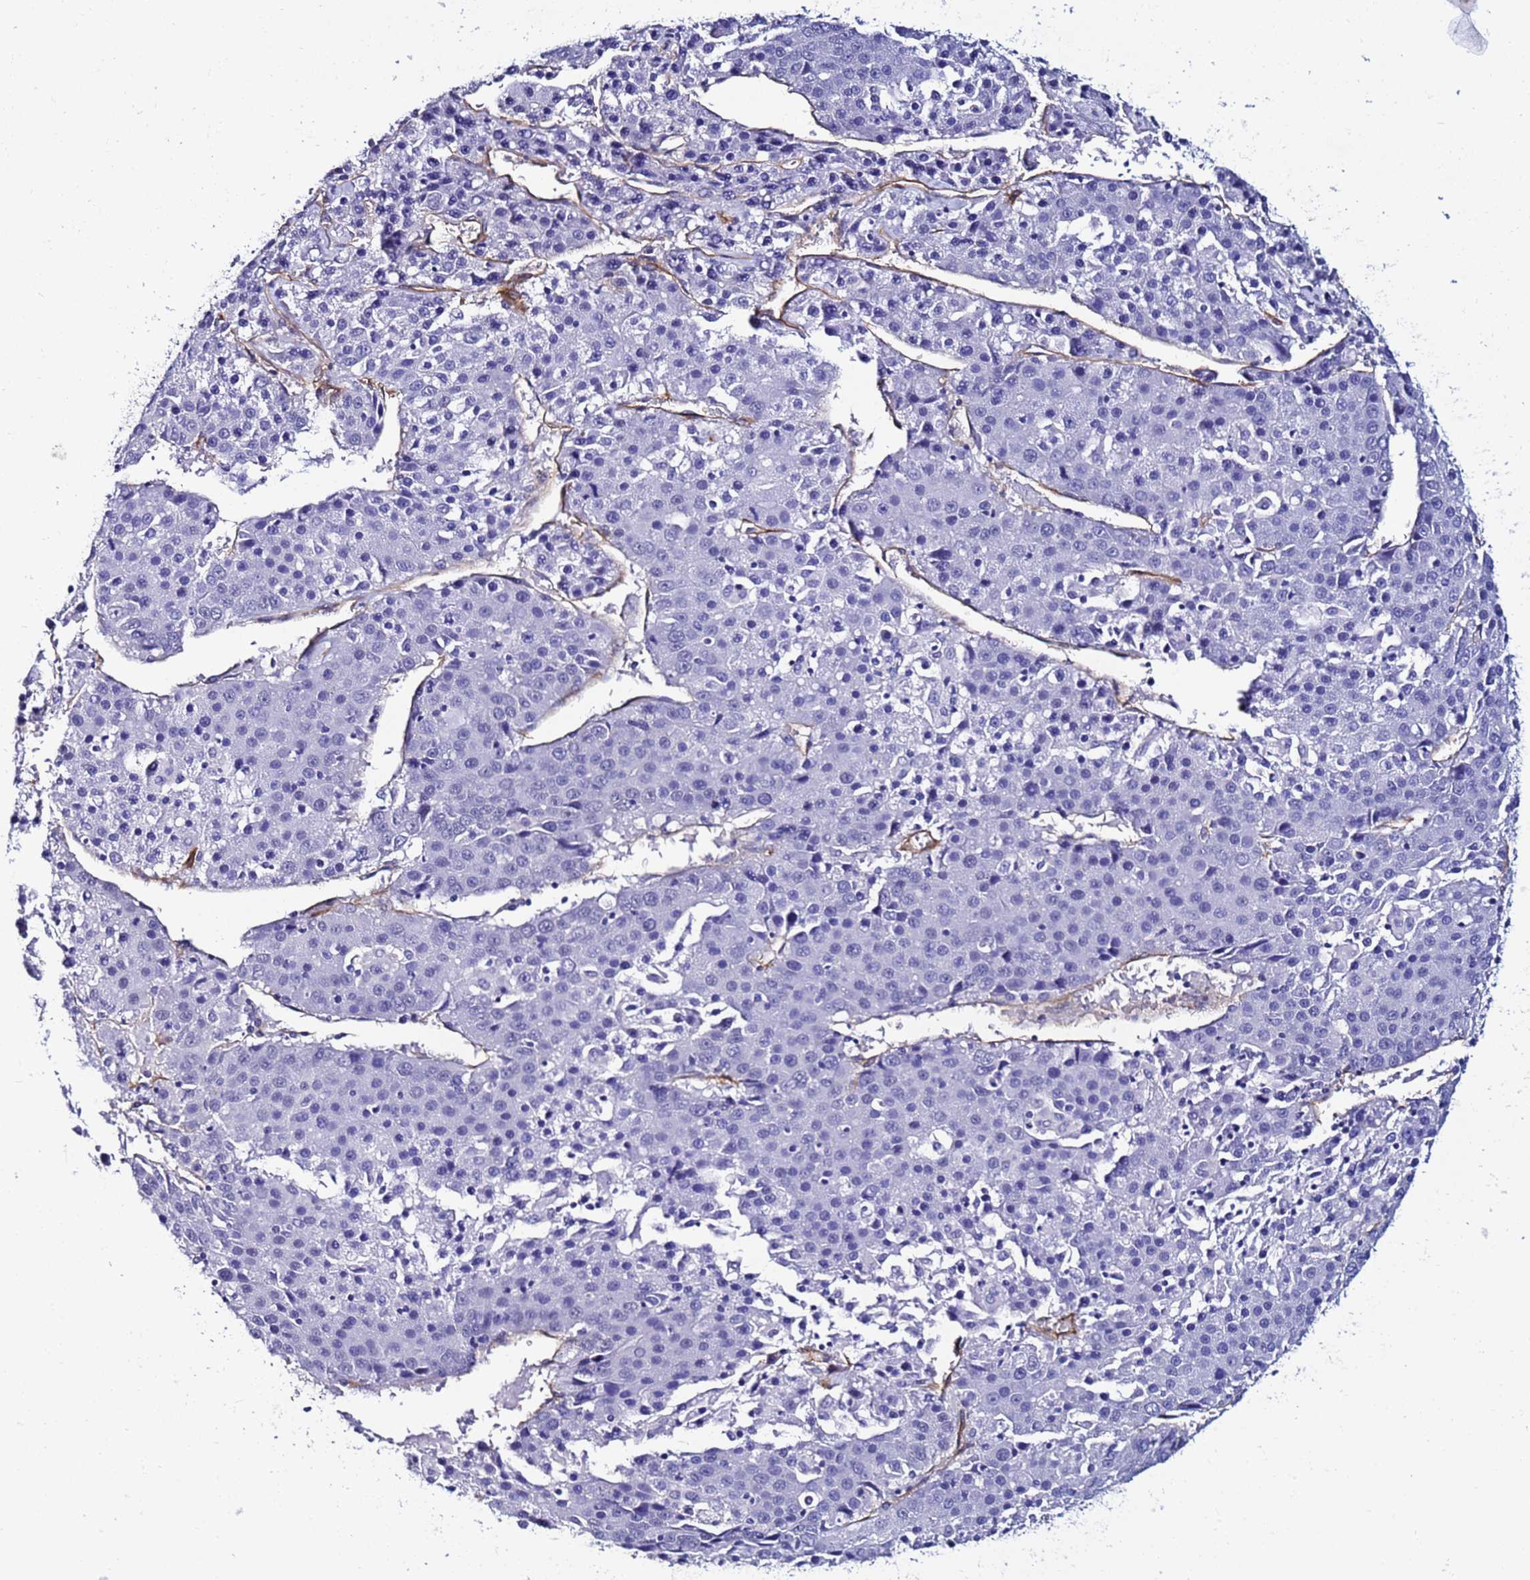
{"staining": {"intensity": "negative", "quantity": "none", "location": "none"}, "tissue": "liver cancer", "cell_type": "Tumor cells", "image_type": "cancer", "snomed": [{"axis": "morphology", "description": "Carcinoma, Hepatocellular, NOS"}, {"axis": "topography", "description": "Liver"}], "caption": "Immunohistochemistry of liver cancer shows no staining in tumor cells.", "gene": "DEFB104A", "patient": {"sex": "male", "age": 55}}